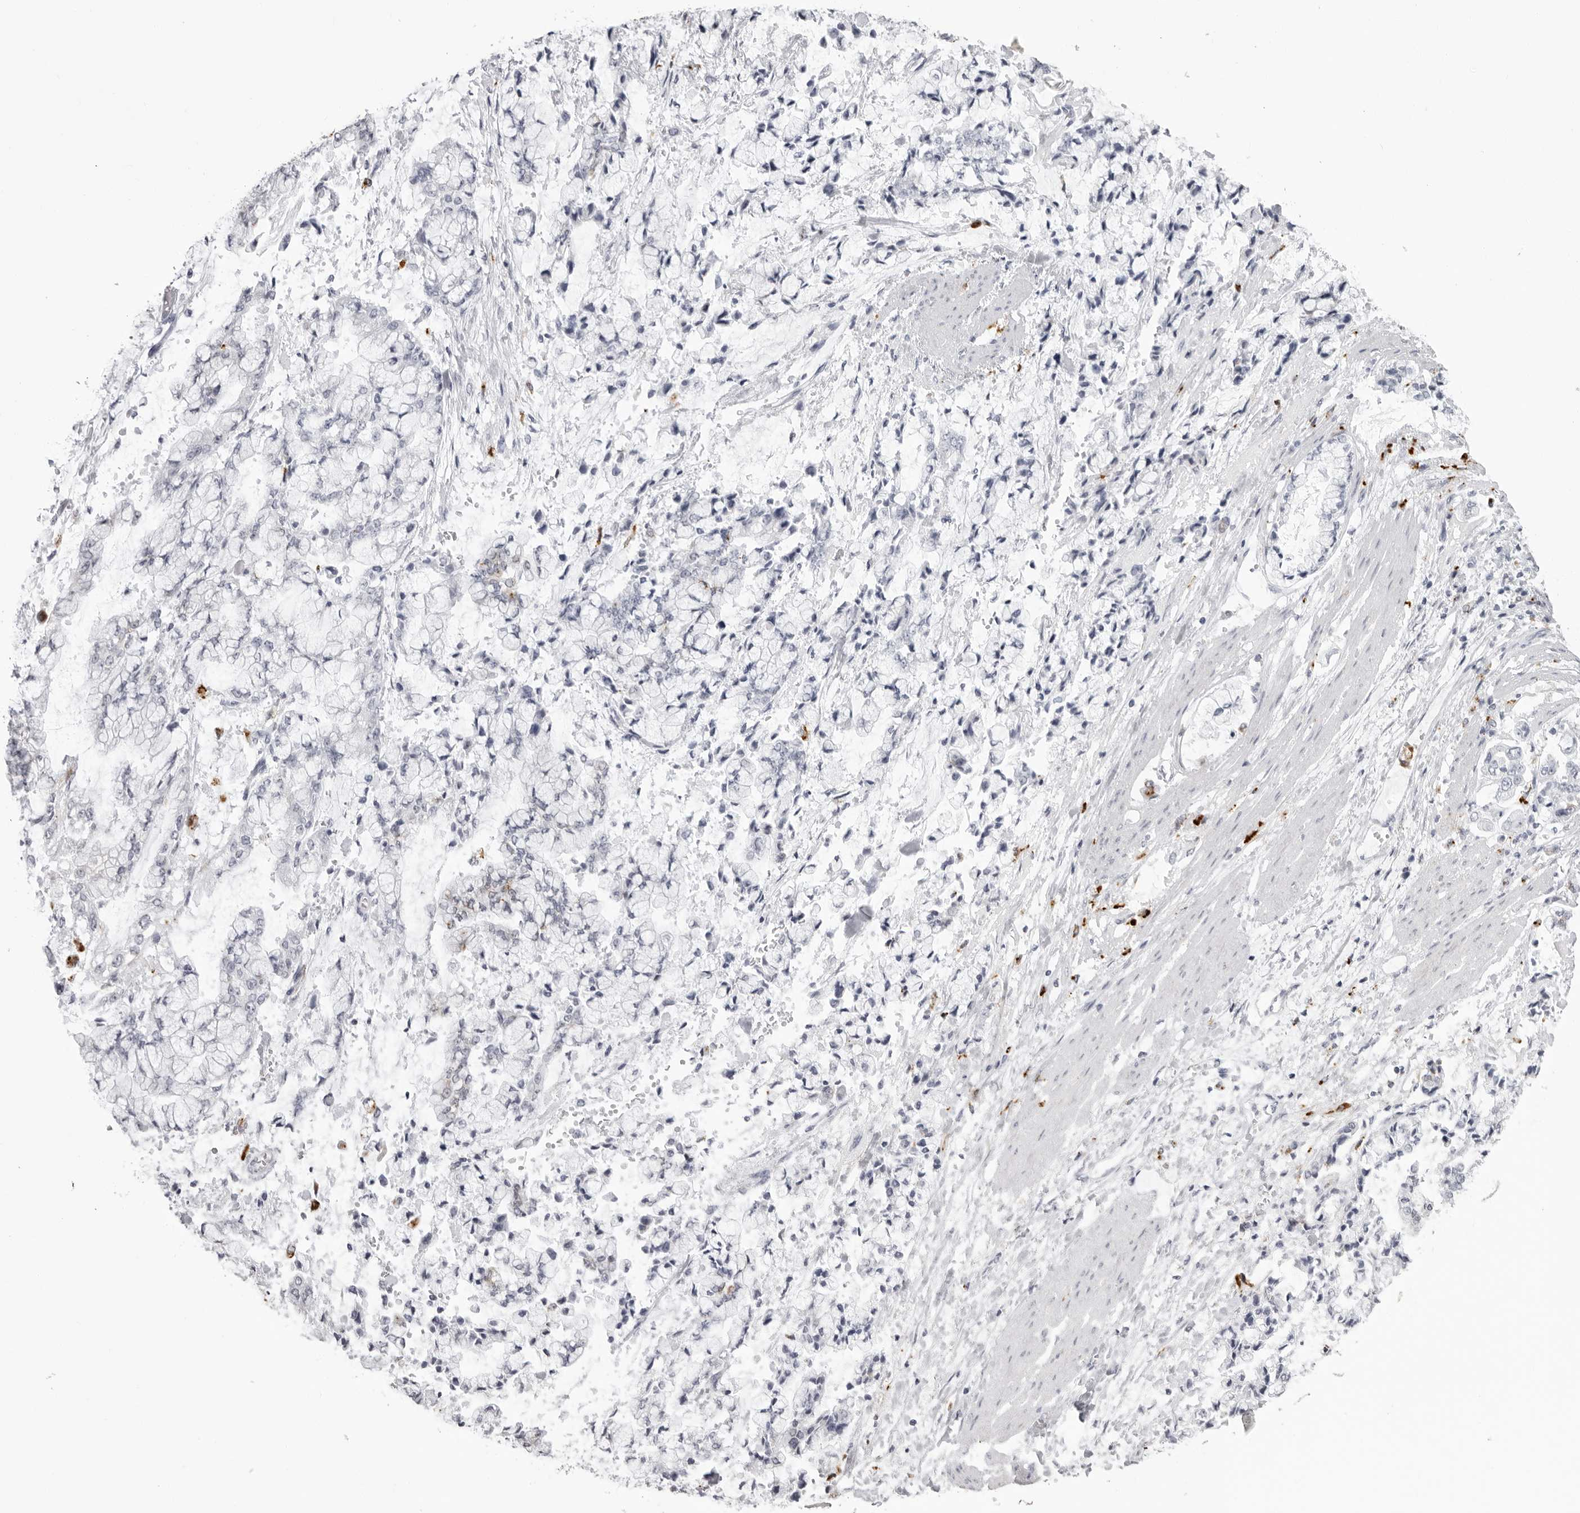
{"staining": {"intensity": "negative", "quantity": "none", "location": "none"}, "tissue": "stomach cancer", "cell_type": "Tumor cells", "image_type": "cancer", "snomed": [{"axis": "morphology", "description": "Normal tissue, NOS"}, {"axis": "morphology", "description": "Adenocarcinoma, NOS"}, {"axis": "topography", "description": "Stomach, upper"}, {"axis": "topography", "description": "Stomach"}], "caption": "This is an IHC micrograph of stomach cancer (adenocarcinoma). There is no positivity in tumor cells.", "gene": "IL25", "patient": {"sex": "male", "age": 76}}